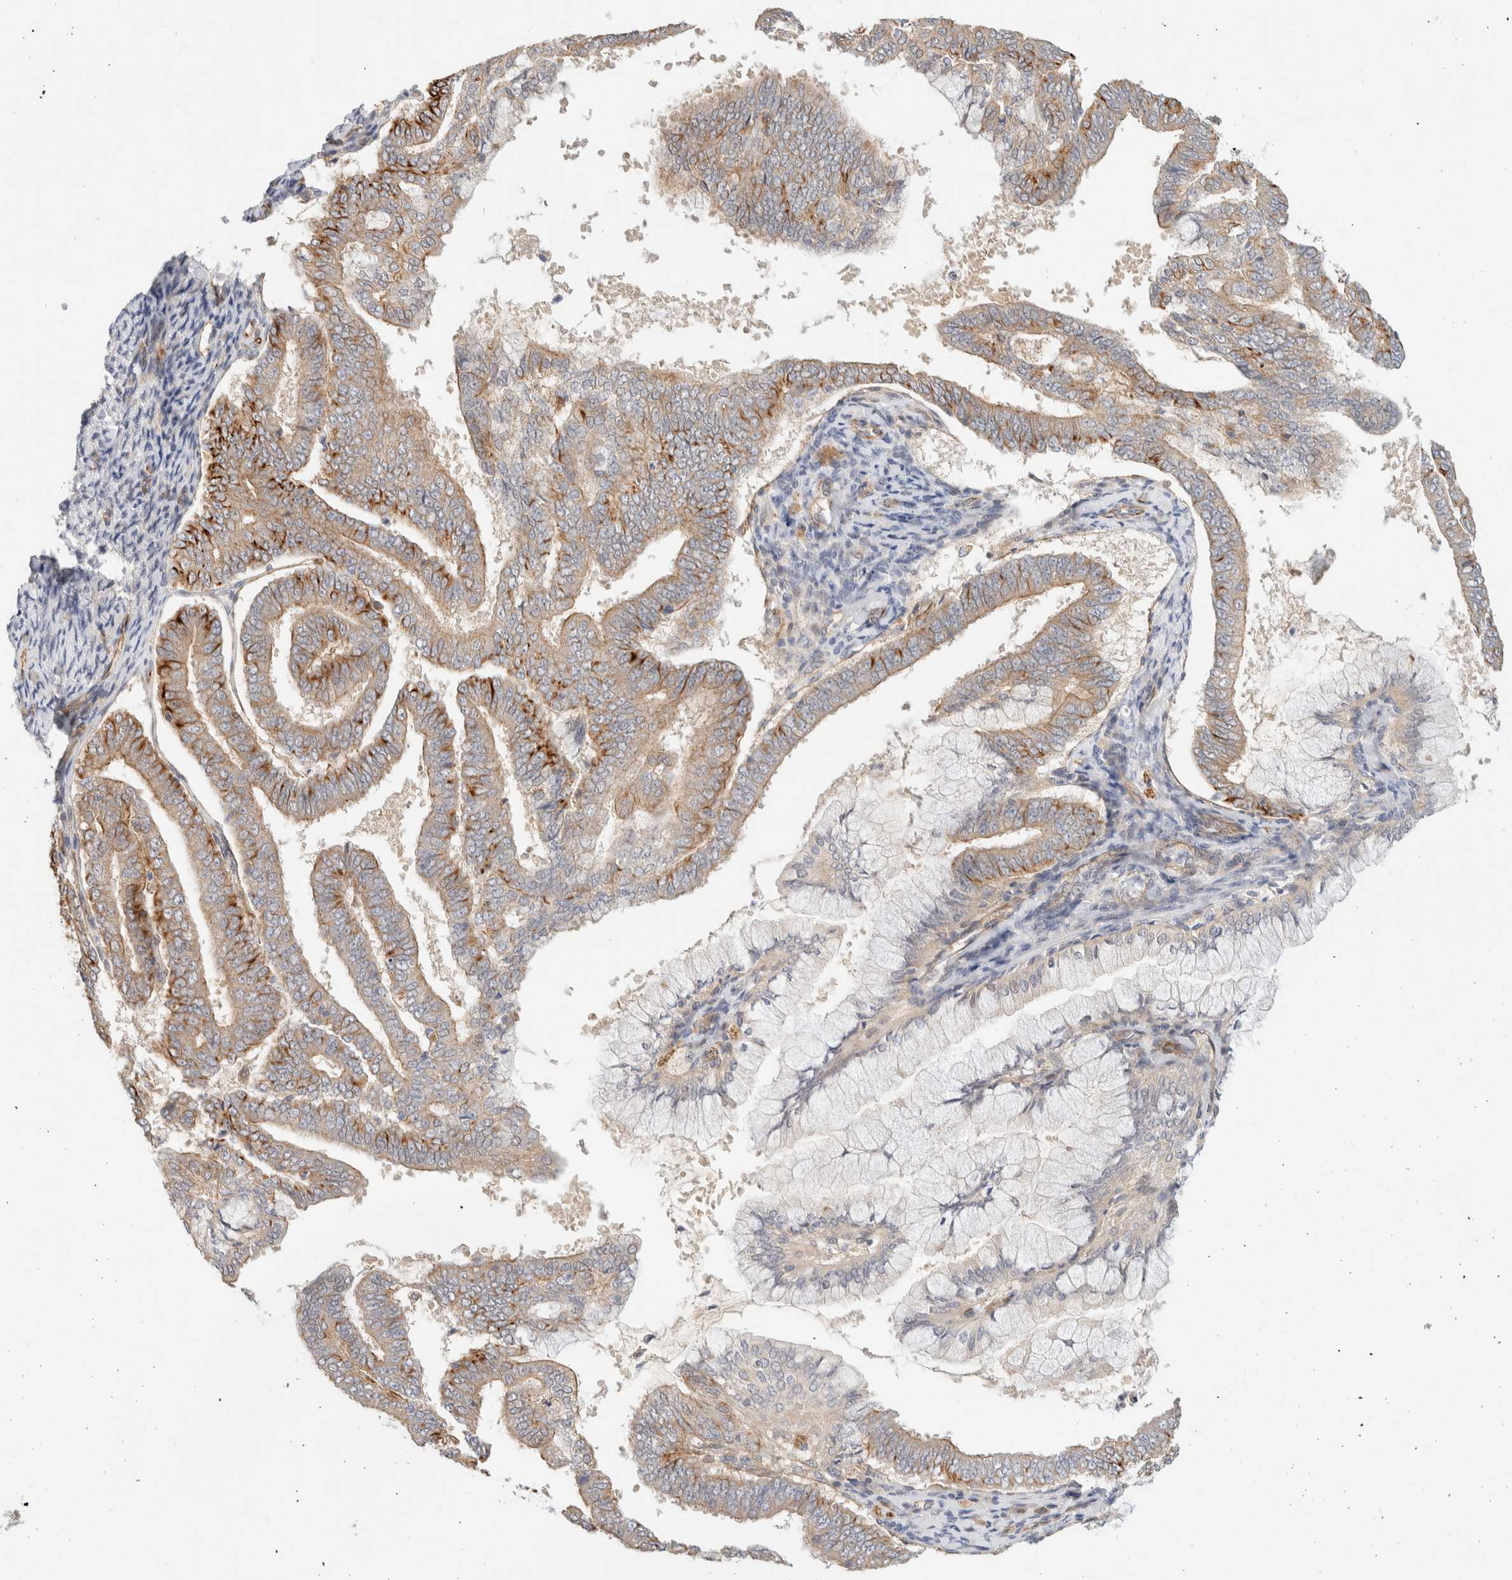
{"staining": {"intensity": "moderate", "quantity": ">75%", "location": "cytoplasmic/membranous"}, "tissue": "endometrial cancer", "cell_type": "Tumor cells", "image_type": "cancer", "snomed": [{"axis": "morphology", "description": "Adenocarcinoma, NOS"}, {"axis": "topography", "description": "Endometrium"}], "caption": "Immunohistochemical staining of endometrial cancer exhibits medium levels of moderate cytoplasmic/membranous protein expression in approximately >75% of tumor cells.", "gene": "FAT1", "patient": {"sex": "female", "age": 63}}